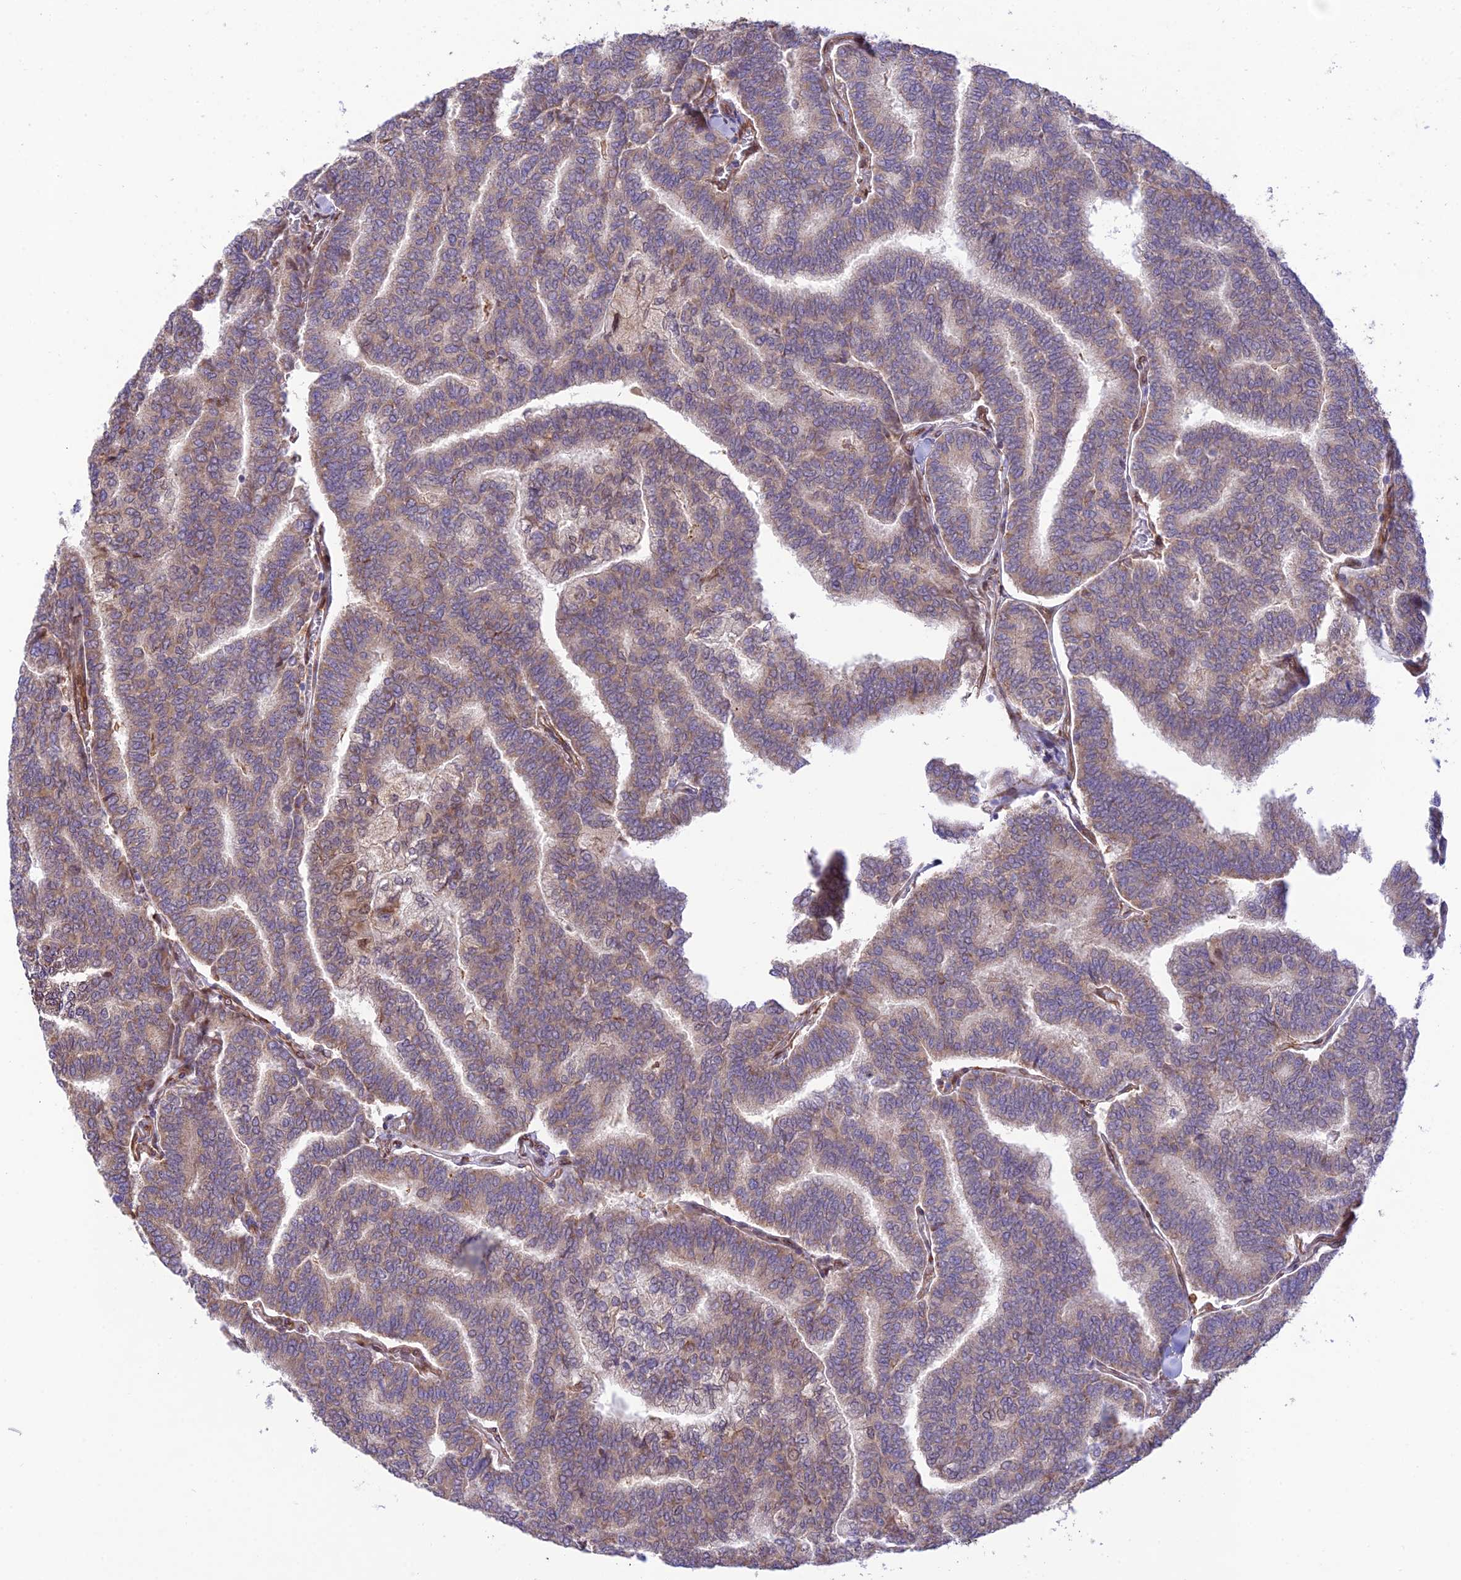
{"staining": {"intensity": "weak", "quantity": "<25%", "location": "cytoplasmic/membranous"}, "tissue": "thyroid cancer", "cell_type": "Tumor cells", "image_type": "cancer", "snomed": [{"axis": "morphology", "description": "Papillary adenocarcinoma, NOS"}, {"axis": "topography", "description": "Thyroid gland"}], "caption": "Papillary adenocarcinoma (thyroid) stained for a protein using immunohistochemistry demonstrates no staining tumor cells.", "gene": "EXOC3L4", "patient": {"sex": "female", "age": 35}}